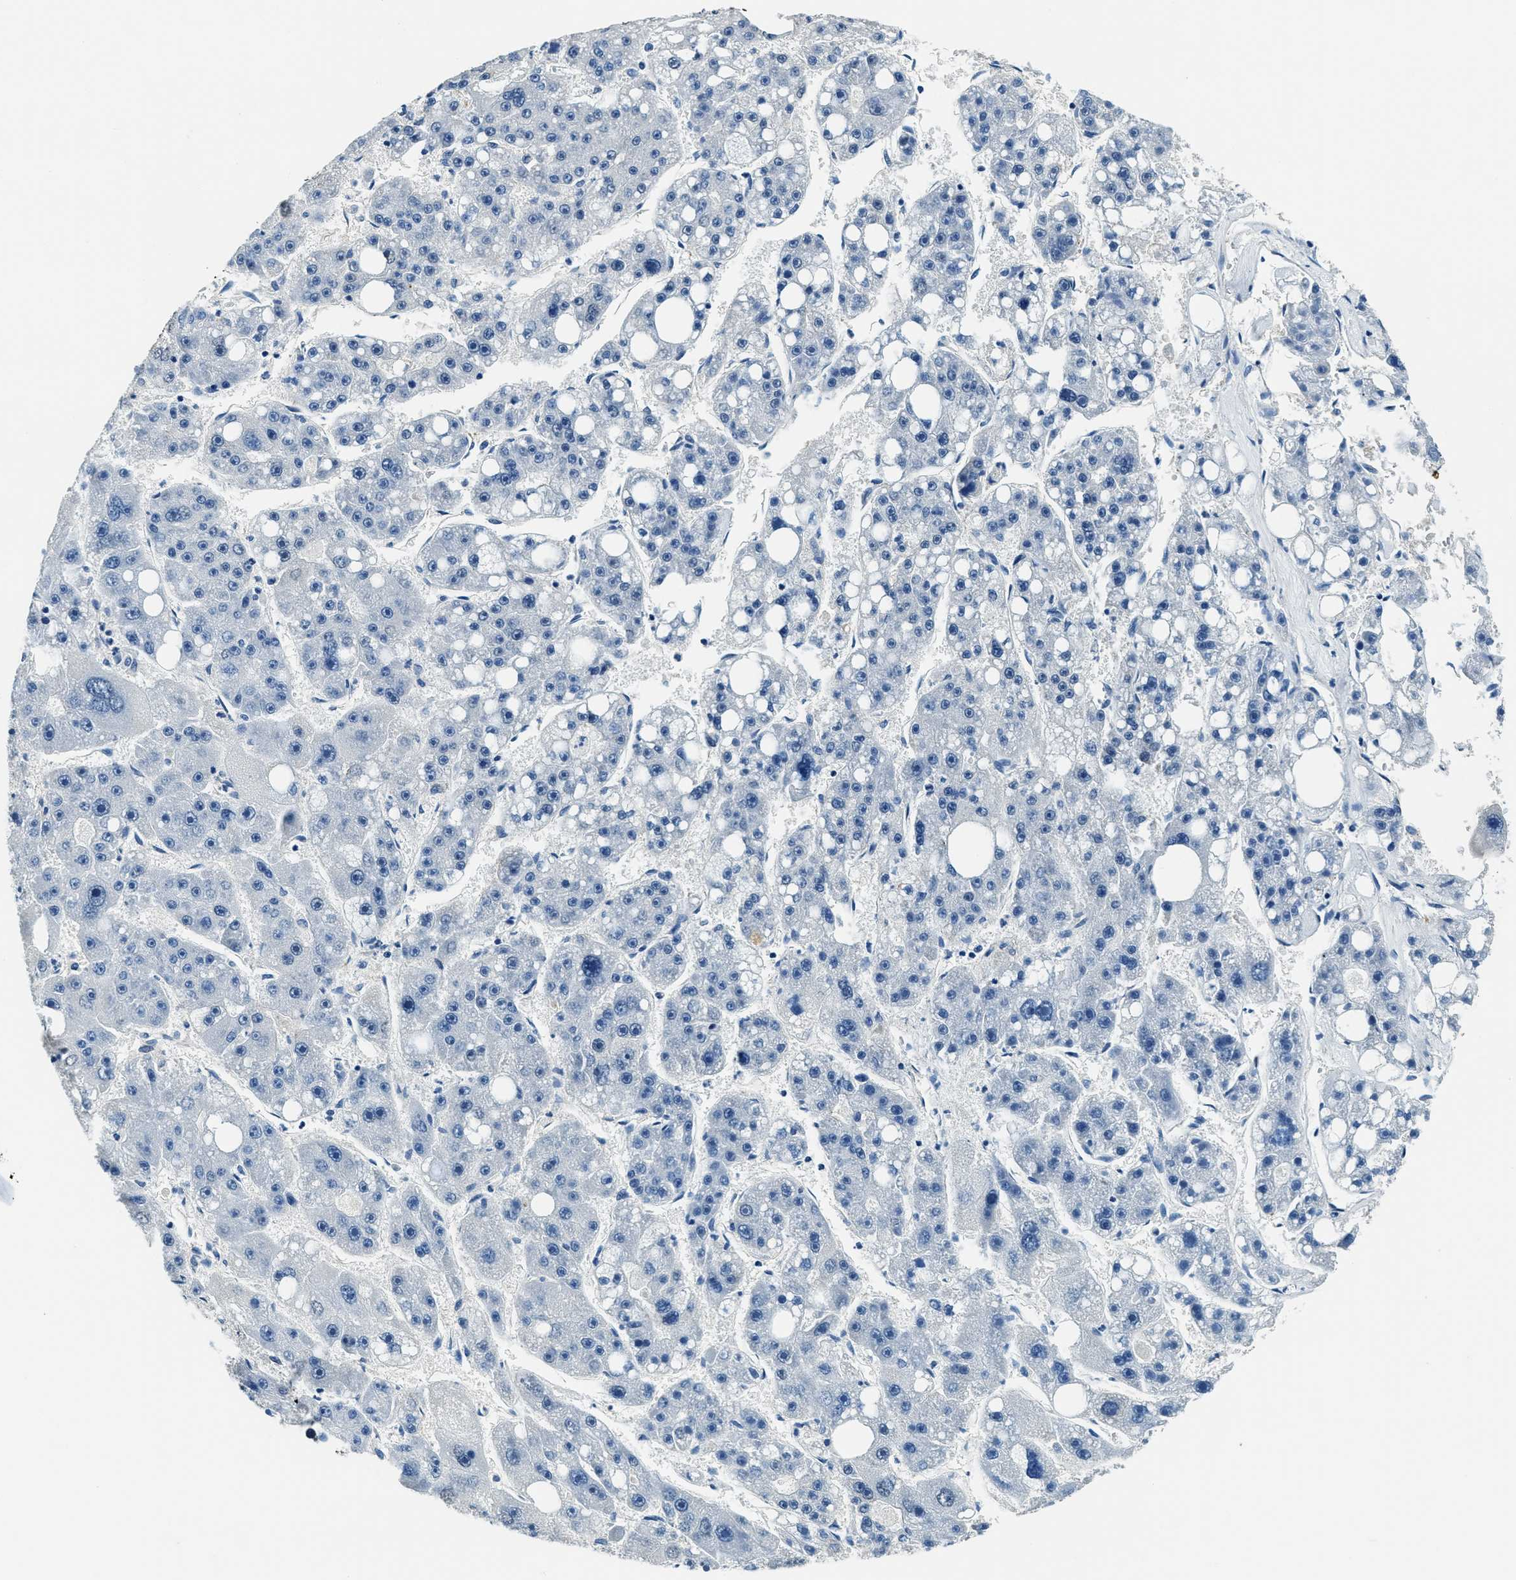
{"staining": {"intensity": "negative", "quantity": "none", "location": "none"}, "tissue": "liver cancer", "cell_type": "Tumor cells", "image_type": "cancer", "snomed": [{"axis": "morphology", "description": "Carcinoma, Hepatocellular, NOS"}, {"axis": "topography", "description": "Liver"}], "caption": "Immunohistochemistry histopathology image of neoplastic tissue: hepatocellular carcinoma (liver) stained with DAB (3,3'-diaminobenzidine) displays no significant protein staining in tumor cells. (DAB immunohistochemistry (IHC) with hematoxylin counter stain).", "gene": "TMEM186", "patient": {"sex": "female", "age": 61}}